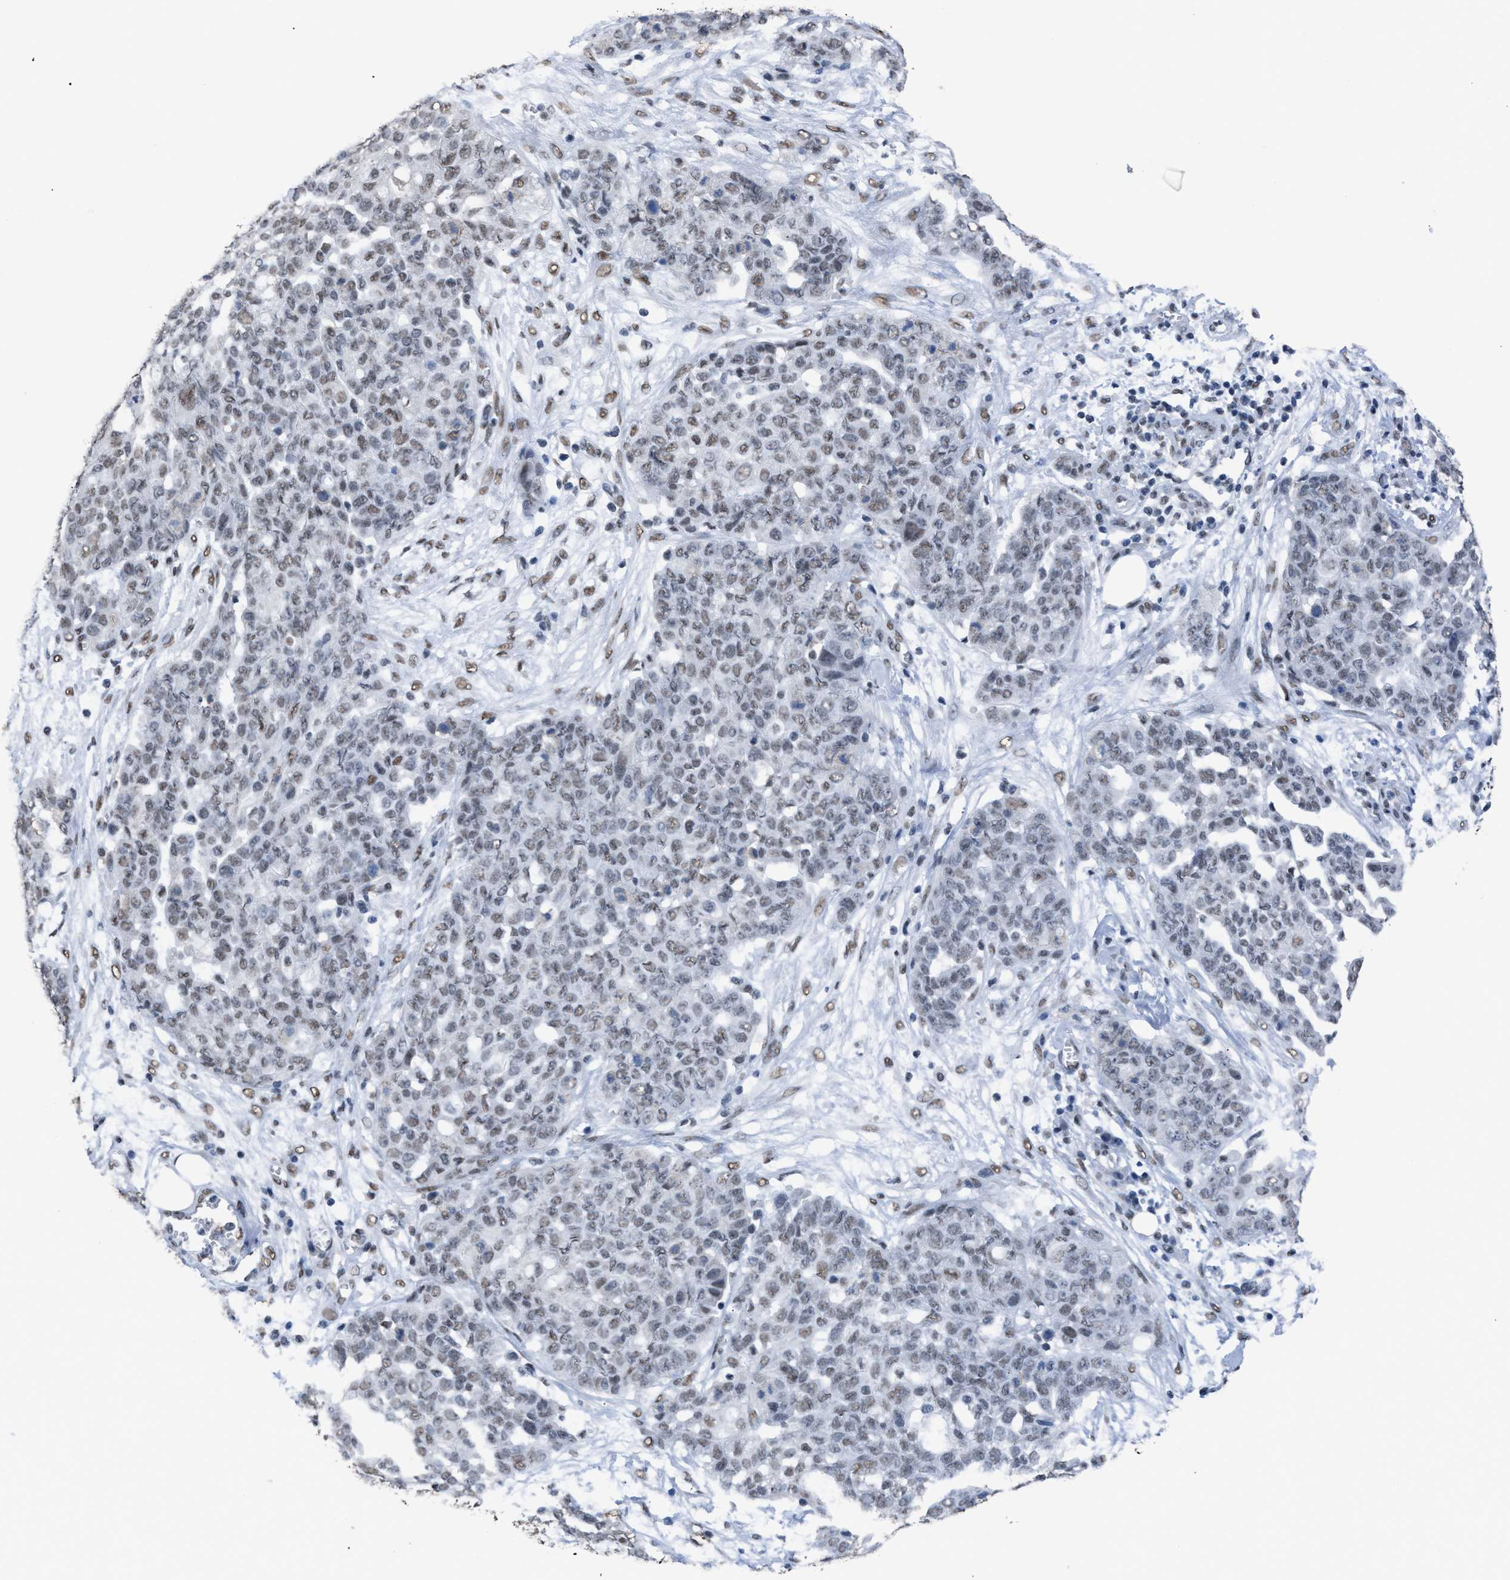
{"staining": {"intensity": "weak", "quantity": ">75%", "location": "nuclear"}, "tissue": "ovarian cancer", "cell_type": "Tumor cells", "image_type": "cancer", "snomed": [{"axis": "morphology", "description": "Cystadenocarcinoma, serous, NOS"}, {"axis": "topography", "description": "Soft tissue"}, {"axis": "topography", "description": "Ovary"}], "caption": "Brown immunohistochemical staining in human serous cystadenocarcinoma (ovarian) reveals weak nuclear expression in about >75% of tumor cells. The staining was performed using DAB (3,3'-diaminobenzidine) to visualize the protein expression in brown, while the nuclei were stained in blue with hematoxylin (Magnification: 20x).", "gene": "CCAR2", "patient": {"sex": "female", "age": 57}}